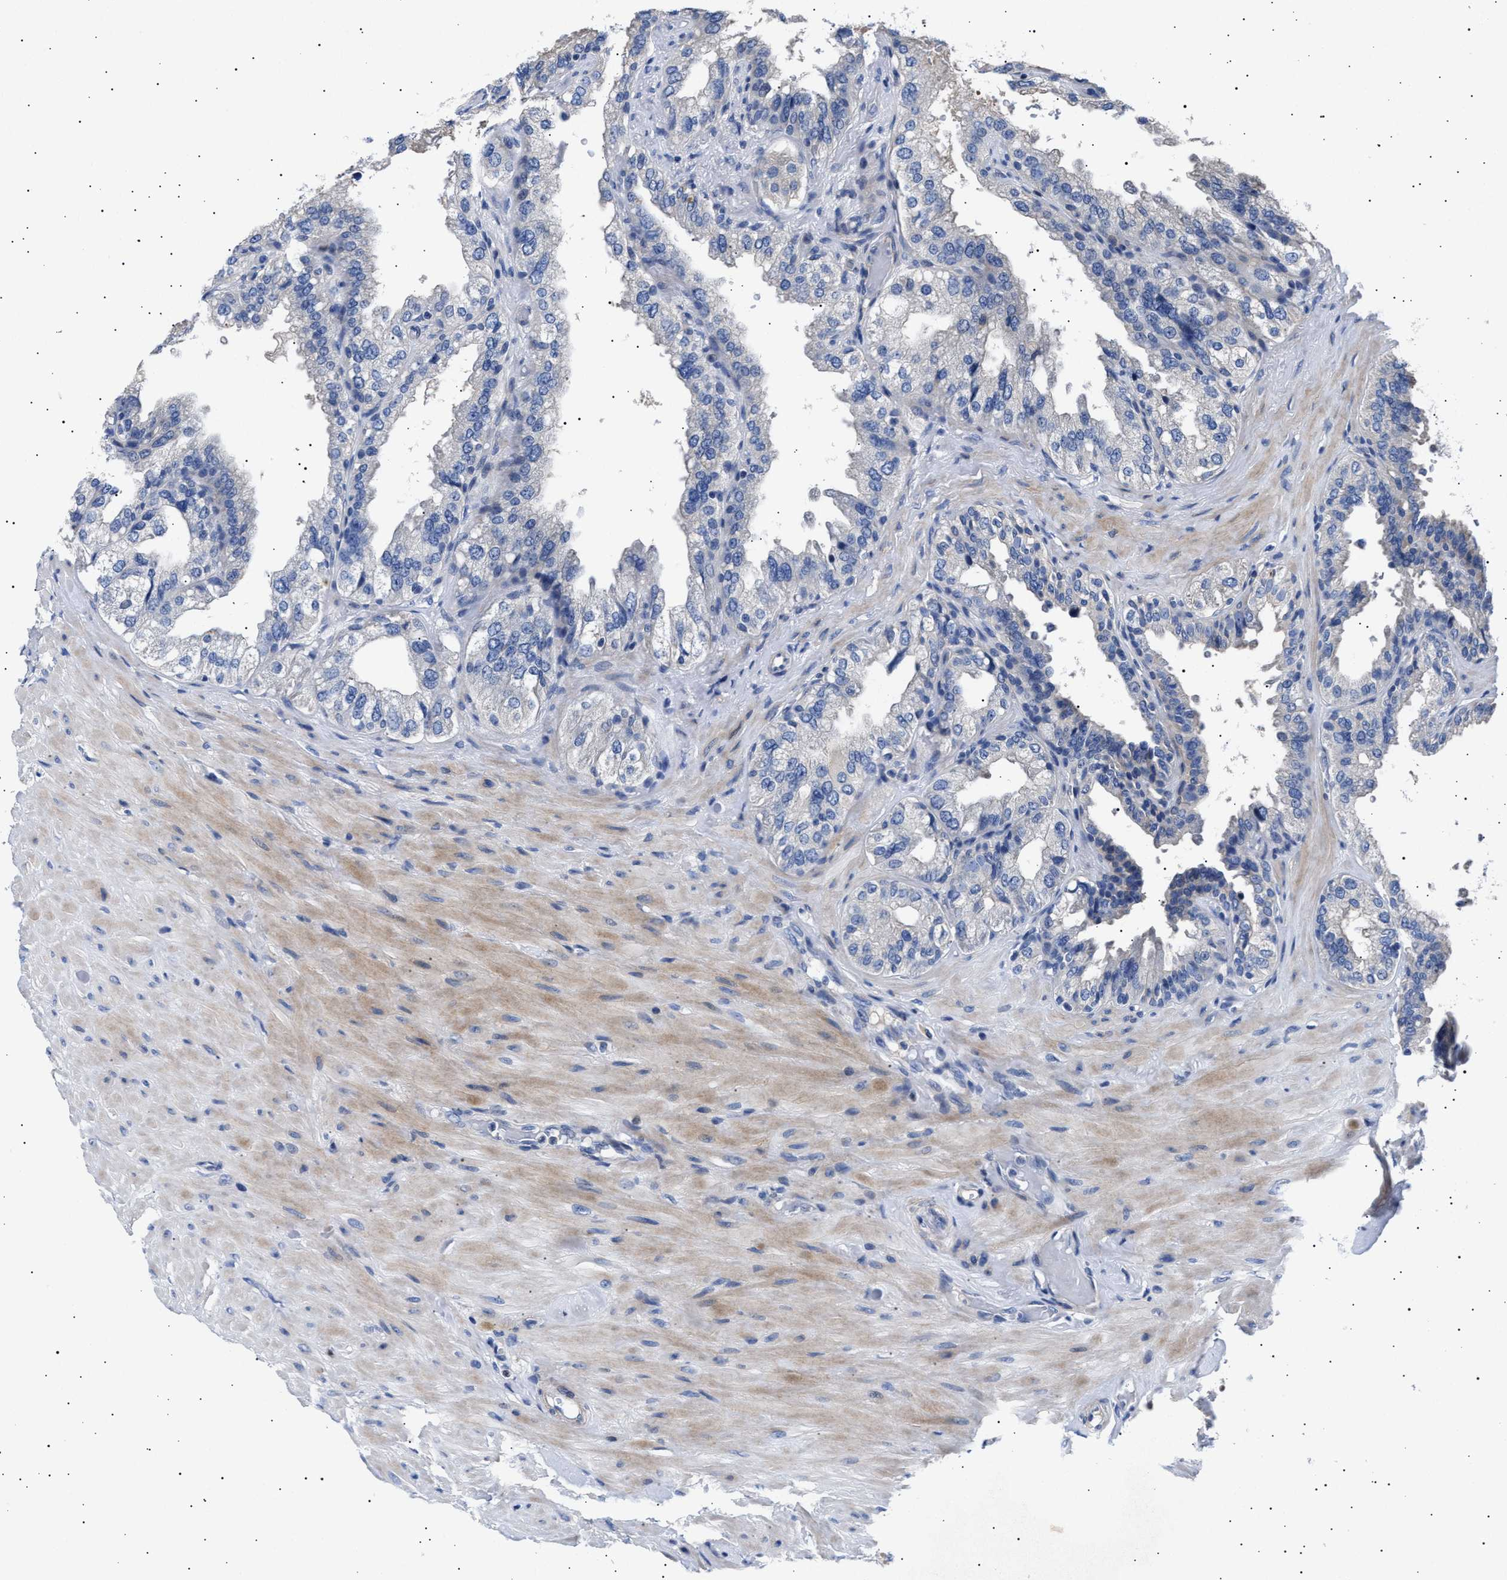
{"staining": {"intensity": "negative", "quantity": "none", "location": "none"}, "tissue": "seminal vesicle", "cell_type": "Glandular cells", "image_type": "normal", "snomed": [{"axis": "morphology", "description": "Normal tissue, NOS"}, {"axis": "topography", "description": "Seminal veicle"}], "caption": "DAB (3,3'-diaminobenzidine) immunohistochemical staining of unremarkable seminal vesicle reveals no significant expression in glandular cells.", "gene": "HEMGN", "patient": {"sex": "male", "age": 68}}